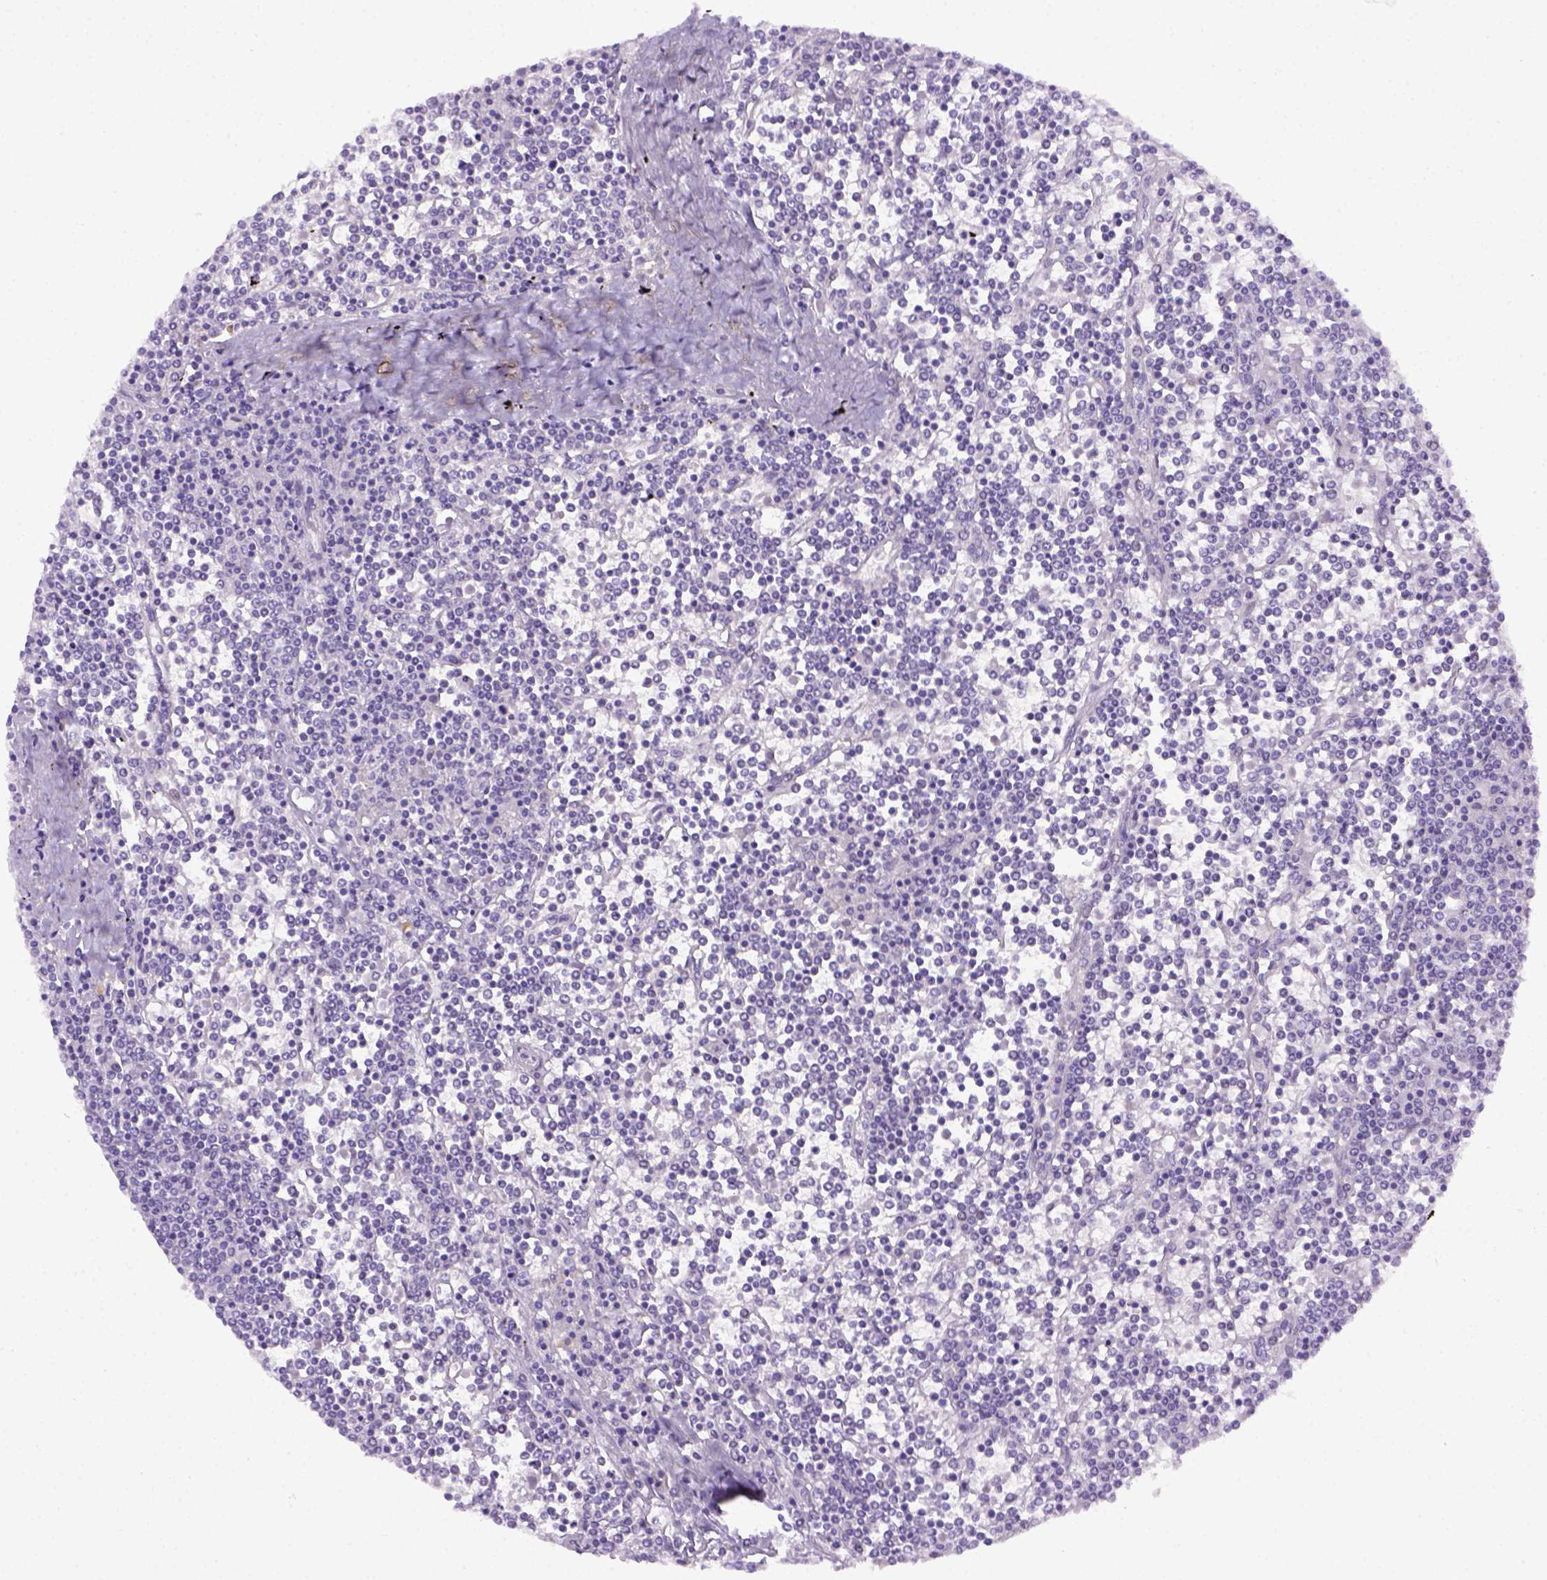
{"staining": {"intensity": "negative", "quantity": "none", "location": "none"}, "tissue": "lymphoma", "cell_type": "Tumor cells", "image_type": "cancer", "snomed": [{"axis": "morphology", "description": "Malignant lymphoma, non-Hodgkin's type, Low grade"}, {"axis": "topography", "description": "Spleen"}], "caption": "Immunohistochemistry (IHC) image of human malignant lymphoma, non-Hodgkin's type (low-grade) stained for a protein (brown), which reveals no staining in tumor cells.", "gene": "ITIH4", "patient": {"sex": "female", "age": 19}}